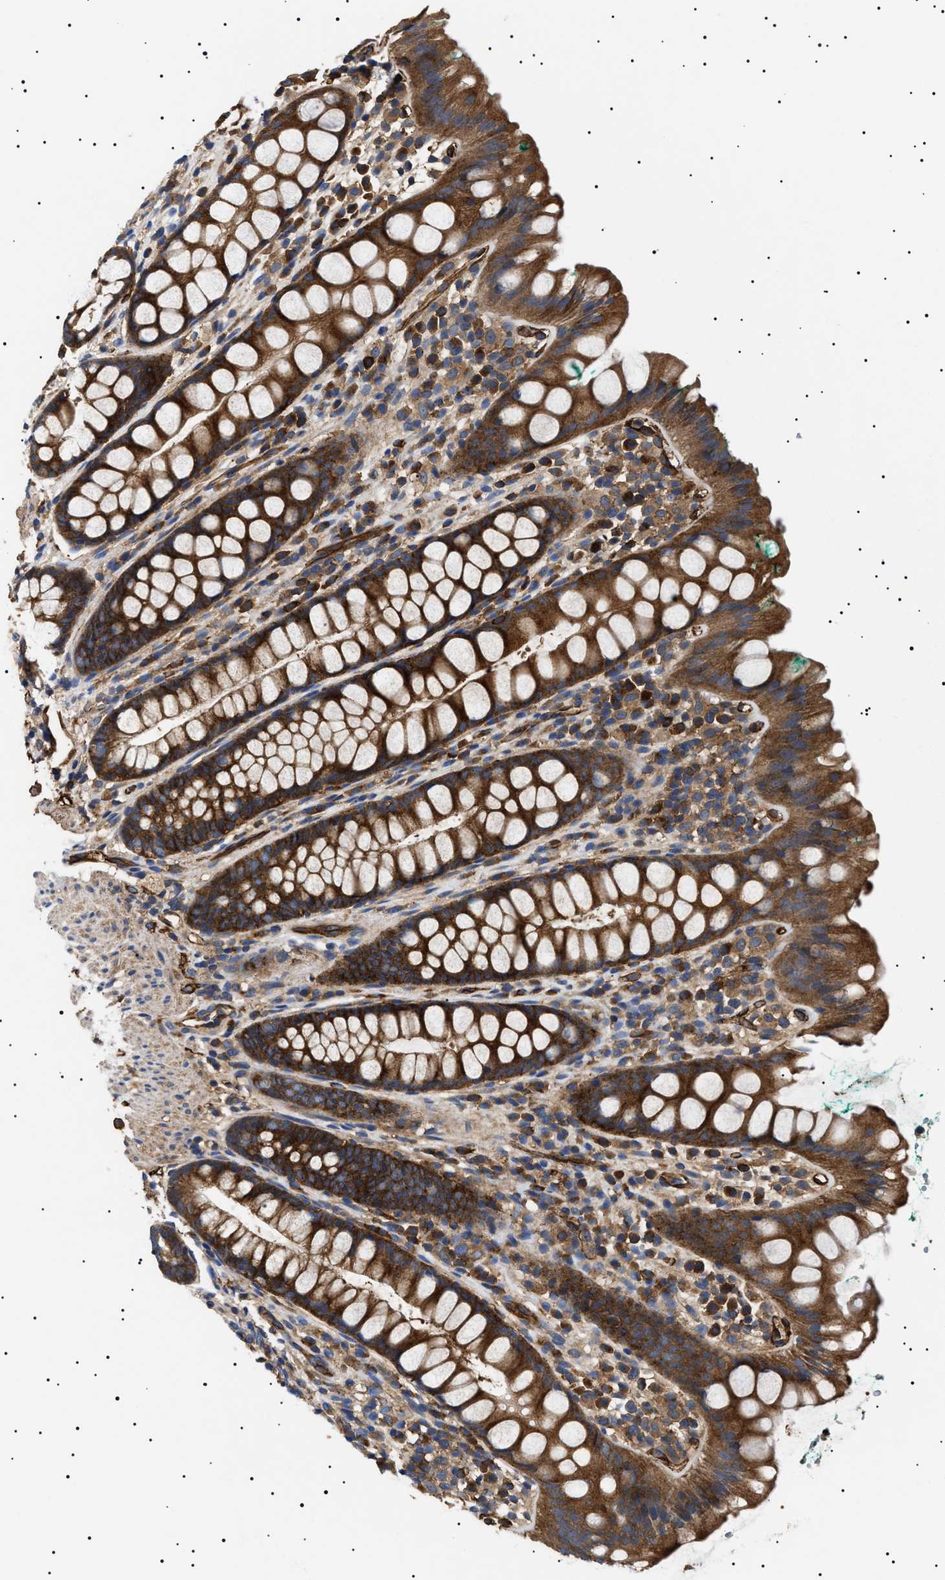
{"staining": {"intensity": "strong", "quantity": ">75%", "location": "cytoplasmic/membranous"}, "tissue": "rectum", "cell_type": "Glandular cells", "image_type": "normal", "snomed": [{"axis": "morphology", "description": "Normal tissue, NOS"}, {"axis": "topography", "description": "Rectum"}], "caption": "Immunohistochemical staining of benign rectum exhibits >75% levels of strong cytoplasmic/membranous protein expression in about >75% of glandular cells.", "gene": "TPP2", "patient": {"sex": "female", "age": 65}}